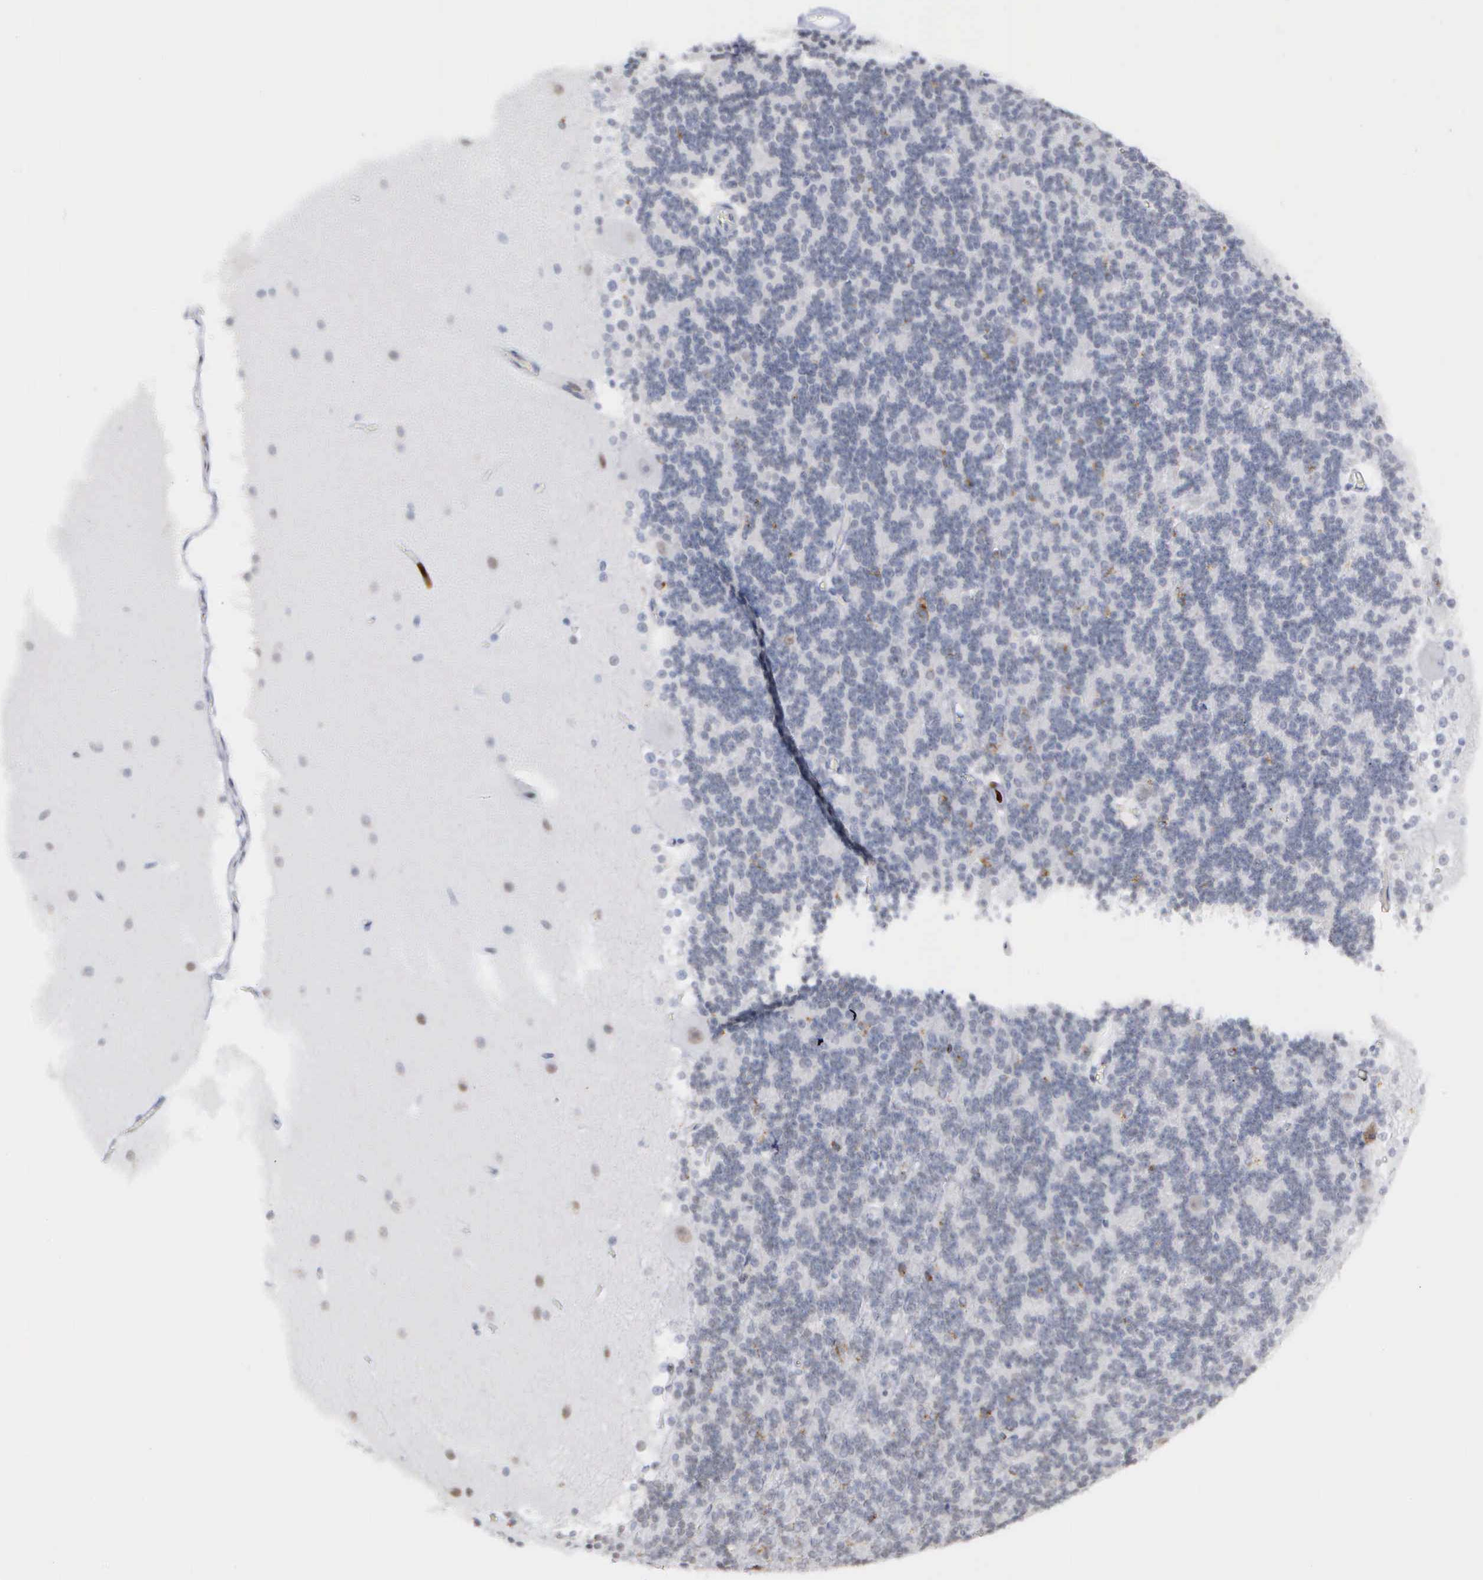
{"staining": {"intensity": "negative", "quantity": "none", "location": "none"}, "tissue": "cerebellum", "cell_type": "Cells in granular layer", "image_type": "normal", "snomed": [{"axis": "morphology", "description": "Normal tissue, NOS"}, {"axis": "topography", "description": "Cerebellum"}], "caption": "An image of cerebellum stained for a protein exhibits no brown staining in cells in granular layer. (Stains: DAB IHC with hematoxylin counter stain, Microscopy: brightfield microscopy at high magnification).", "gene": "SPIN3", "patient": {"sex": "female", "age": 19}}